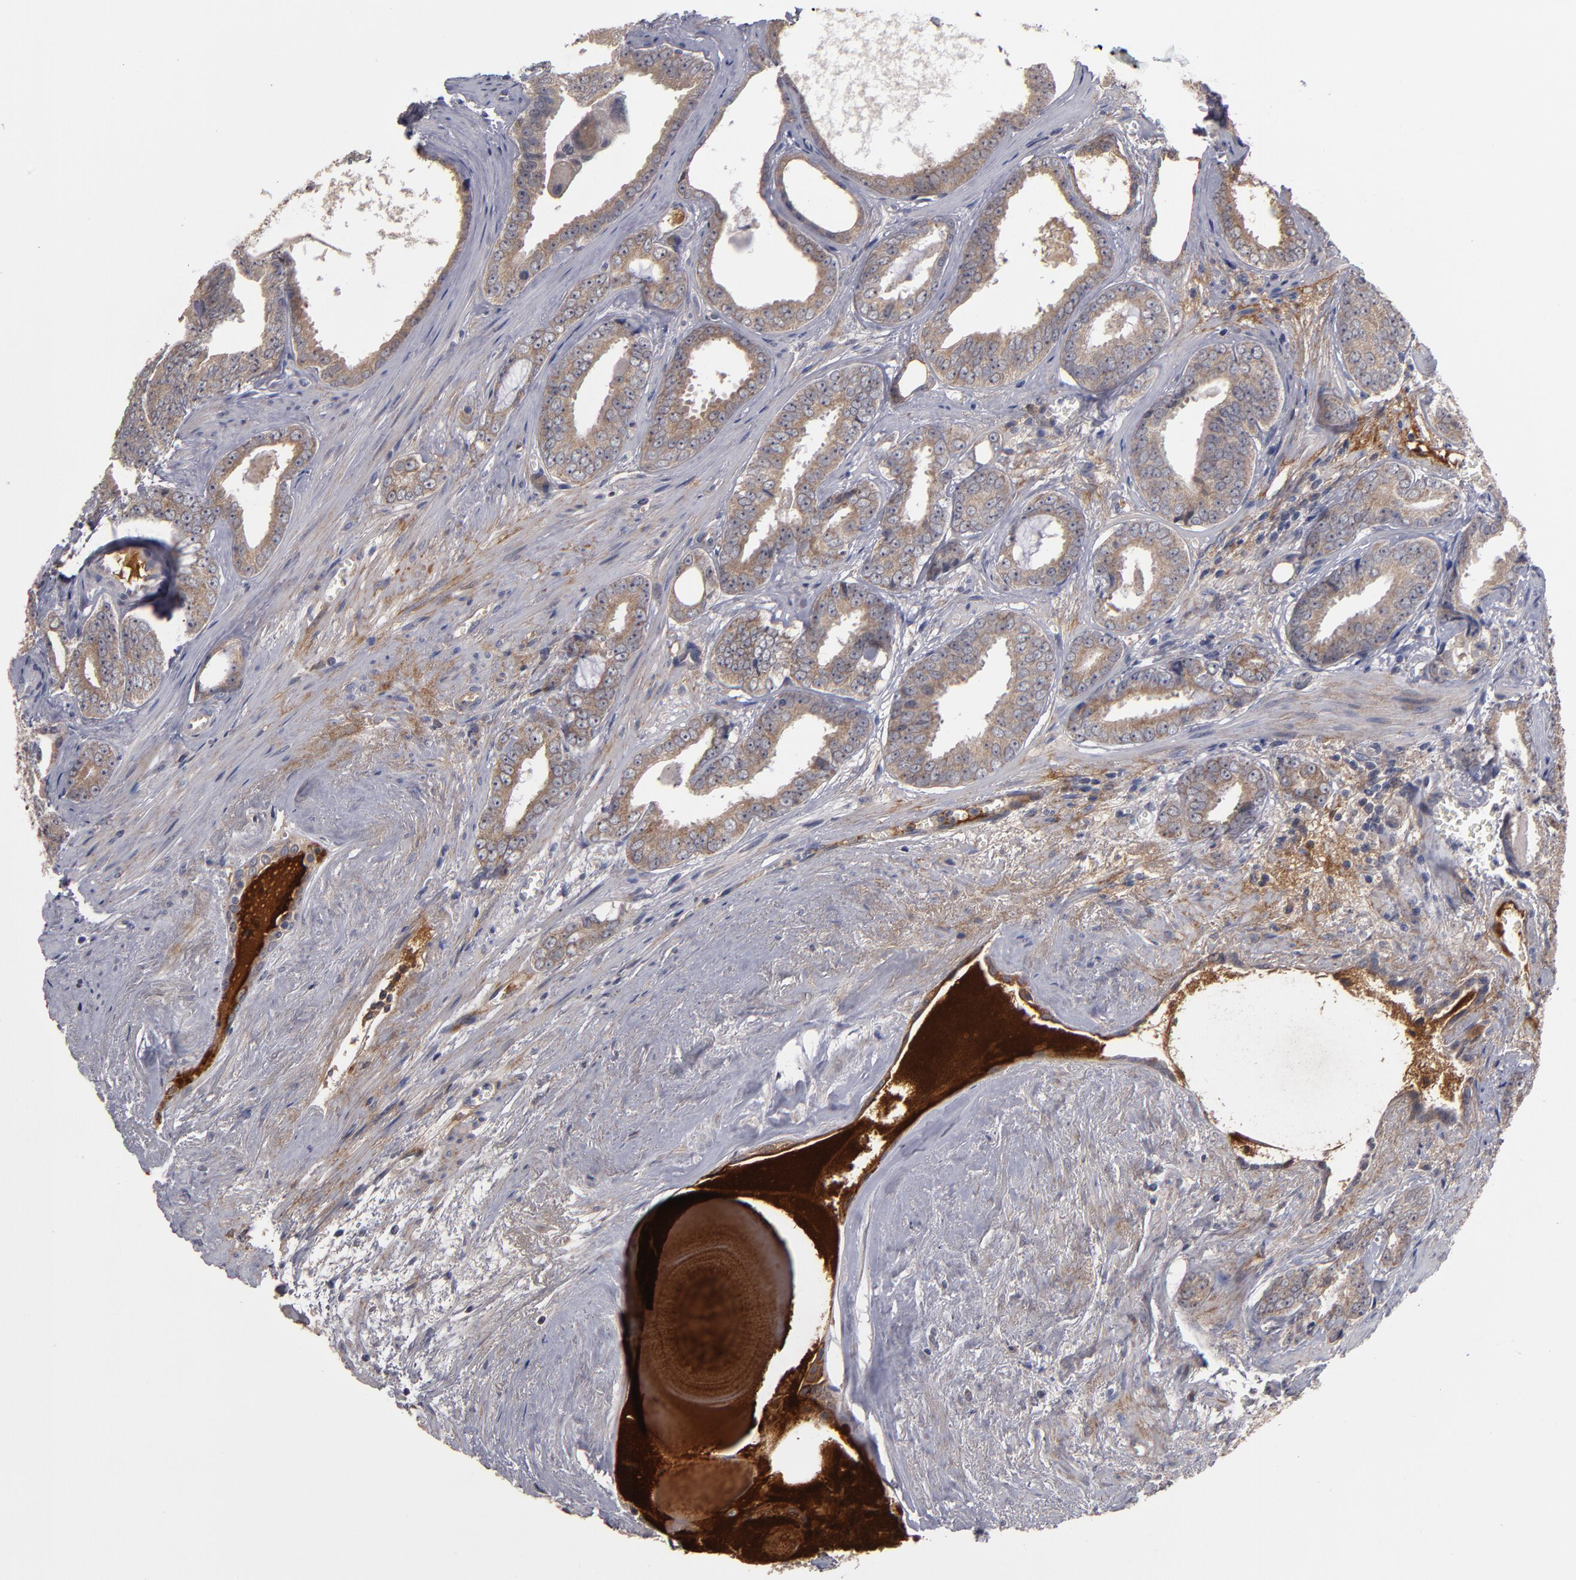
{"staining": {"intensity": "moderate", "quantity": ">75%", "location": "cytoplasmic/membranous"}, "tissue": "prostate cancer", "cell_type": "Tumor cells", "image_type": "cancer", "snomed": [{"axis": "morphology", "description": "Adenocarcinoma, Medium grade"}, {"axis": "topography", "description": "Prostate"}], "caption": "Prostate cancer stained for a protein shows moderate cytoplasmic/membranous positivity in tumor cells. The staining was performed using DAB (3,3'-diaminobenzidine) to visualize the protein expression in brown, while the nuclei were stained in blue with hematoxylin (Magnification: 20x).", "gene": "EXD2", "patient": {"sex": "male", "age": 79}}